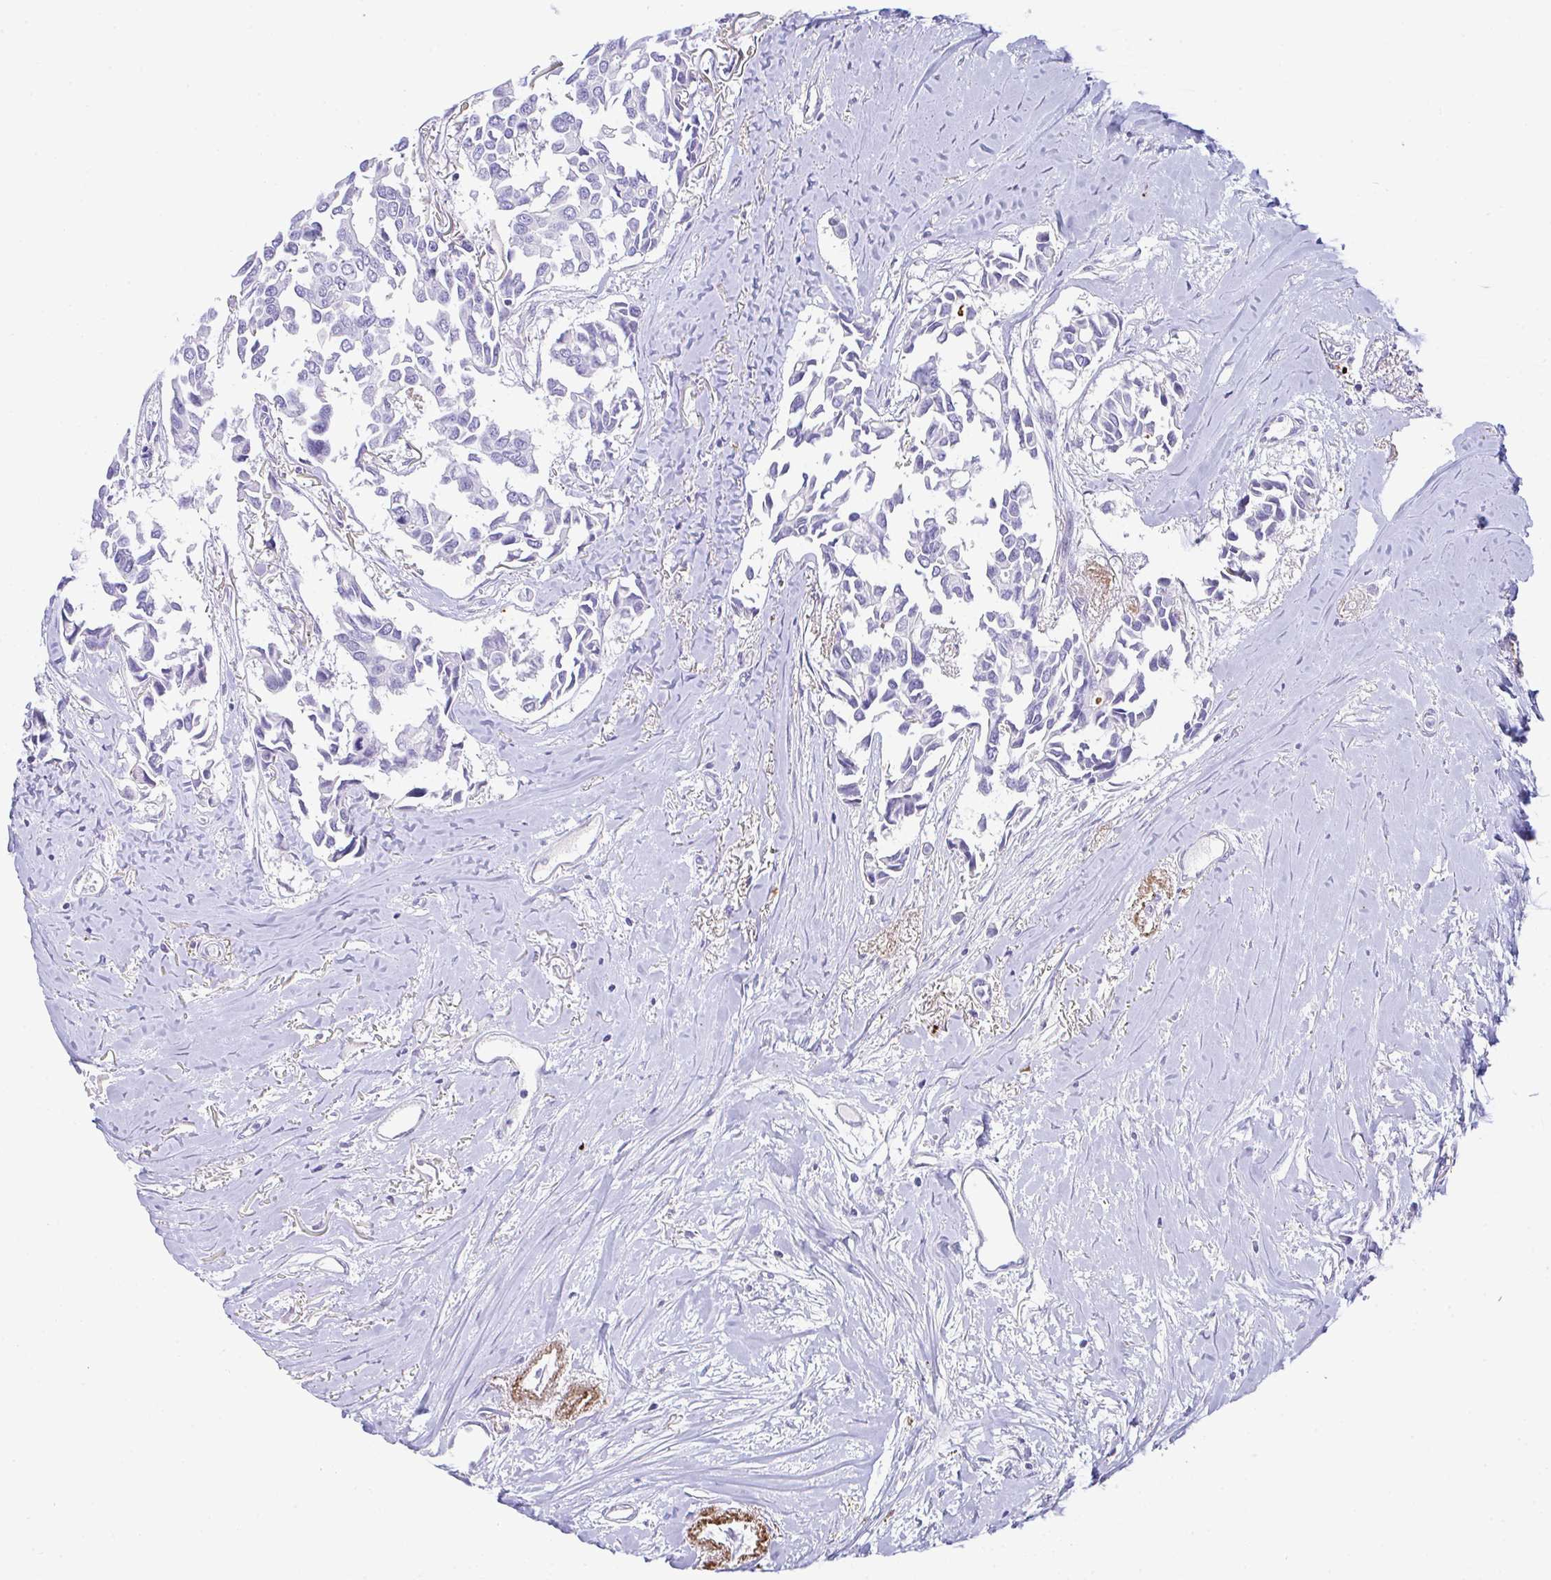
{"staining": {"intensity": "negative", "quantity": "none", "location": "none"}, "tissue": "breast cancer", "cell_type": "Tumor cells", "image_type": "cancer", "snomed": [{"axis": "morphology", "description": "Duct carcinoma"}, {"axis": "topography", "description": "Breast"}], "caption": "Histopathology image shows no protein positivity in tumor cells of breast intraductal carcinoma tissue.", "gene": "KMT2E", "patient": {"sex": "female", "age": 54}}